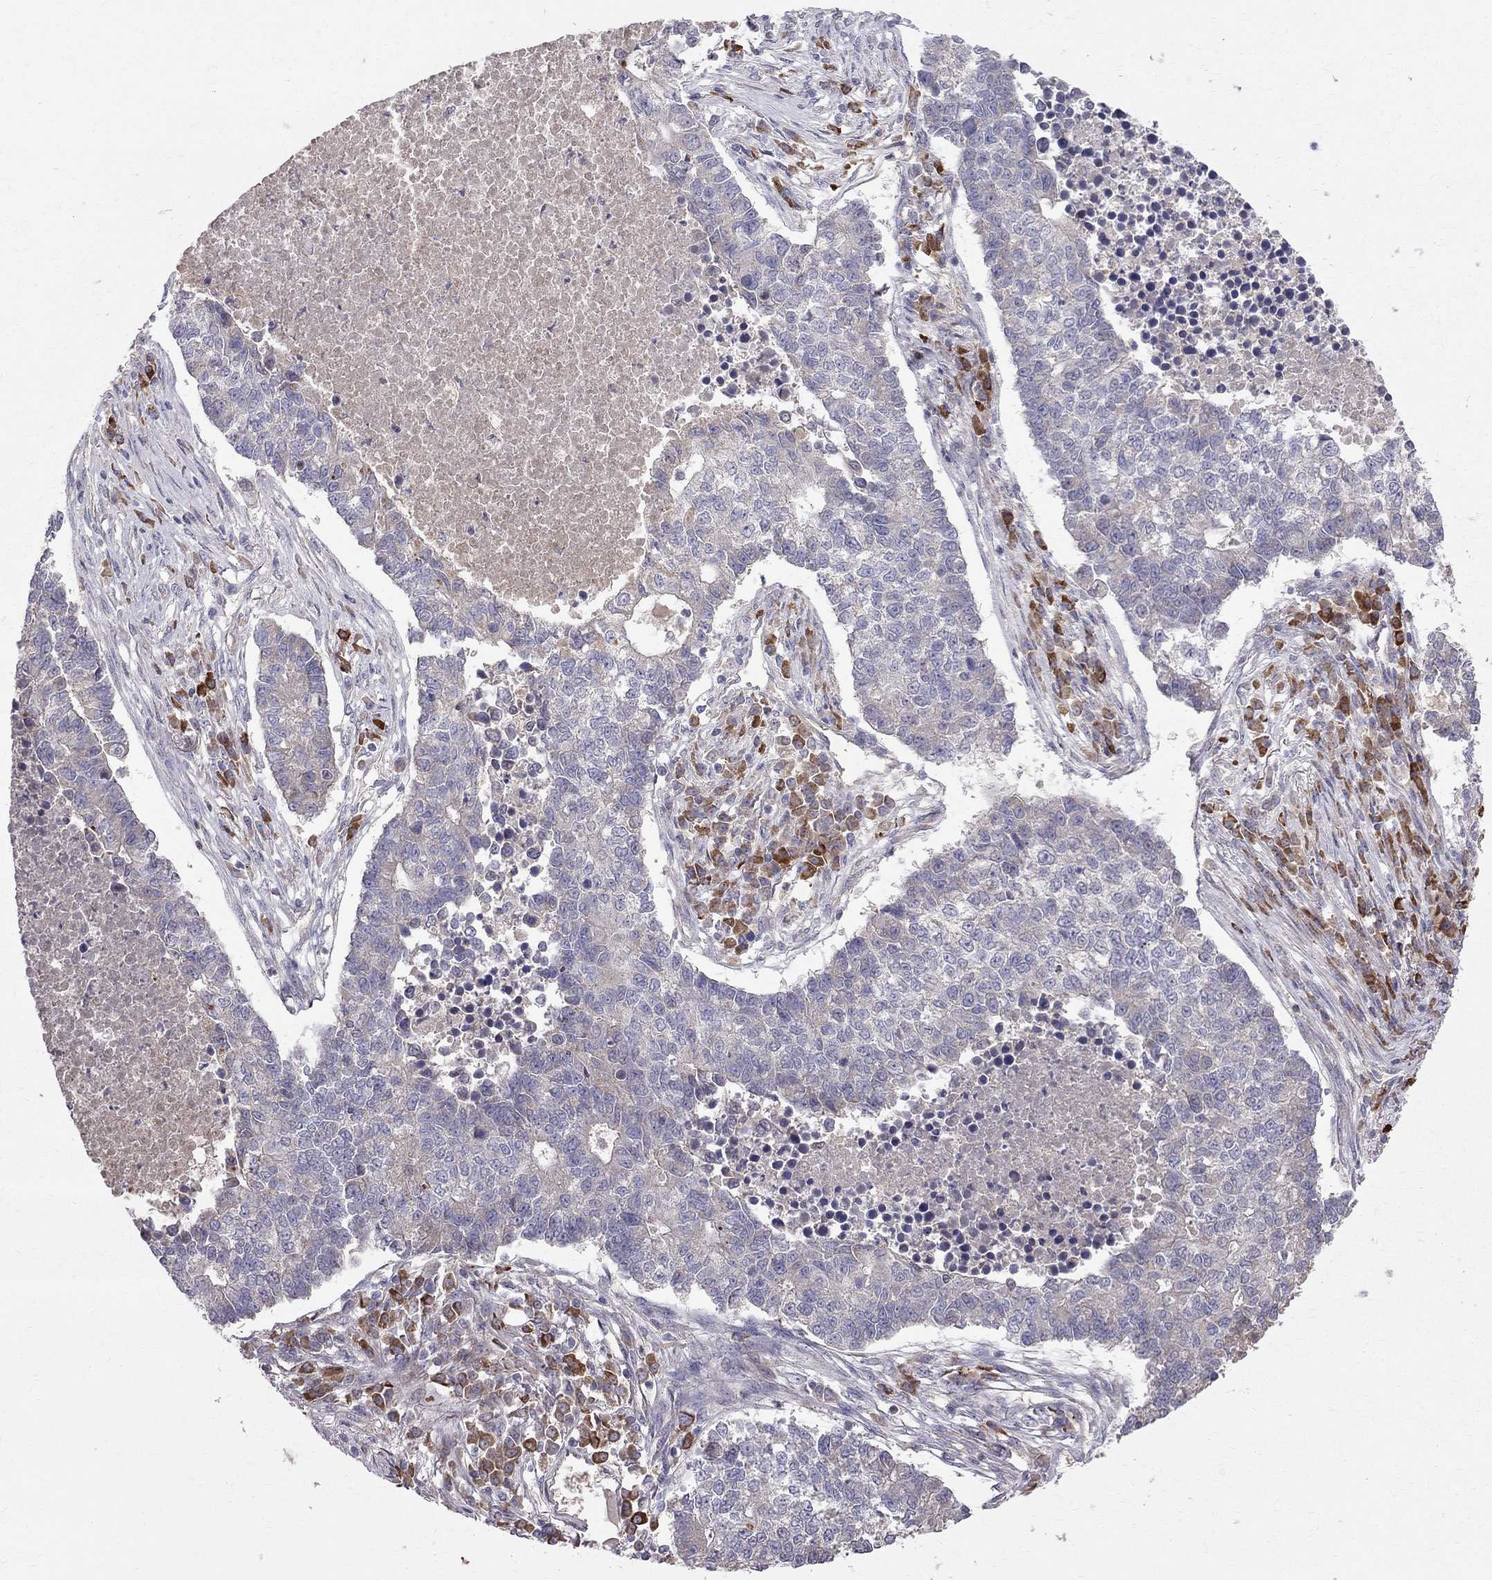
{"staining": {"intensity": "negative", "quantity": "none", "location": "none"}, "tissue": "lung cancer", "cell_type": "Tumor cells", "image_type": "cancer", "snomed": [{"axis": "morphology", "description": "Adenocarcinoma, NOS"}, {"axis": "topography", "description": "Lung"}], "caption": "Immunohistochemistry (IHC) micrograph of human lung adenocarcinoma stained for a protein (brown), which exhibits no expression in tumor cells.", "gene": "PIK3CG", "patient": {"sex": "male", "age": 57}}